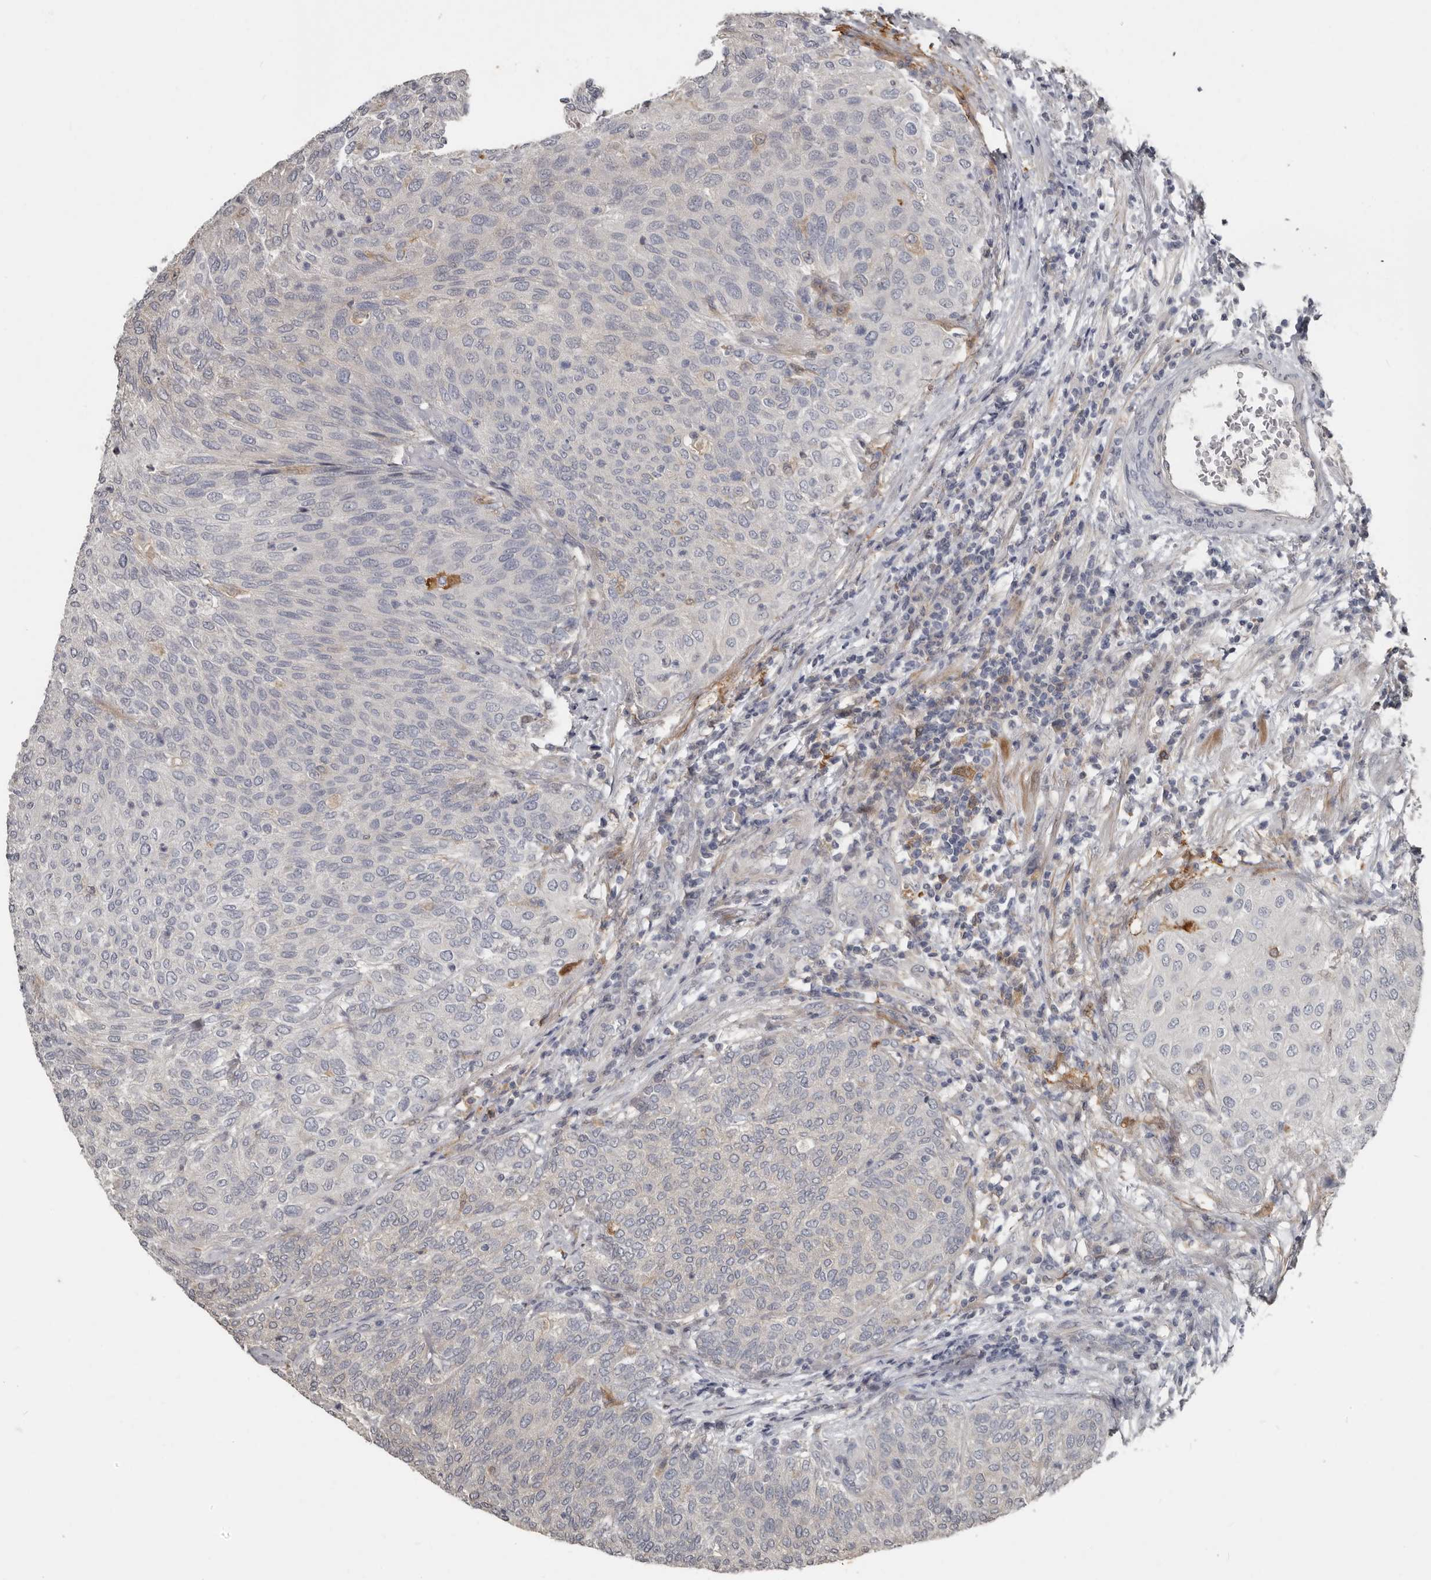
{"staining": {"intensity": "negative", "quantity": "none", "location": "none"}, "tissue": "urothelial cancer", "cell_type": "Tumor cells", "image_type": "cancer", "snomed": [{"axis": "morphology", "description": "Urothelial carcinoma, Low grade"}, {"axis": "topography", "description": "Urinary bladder"}], "caption": "There is no significant staining in tumor cells of urothelial cancer.", "gene": "KCNJ8", "patient": {"sex": "female", "age": 79}}